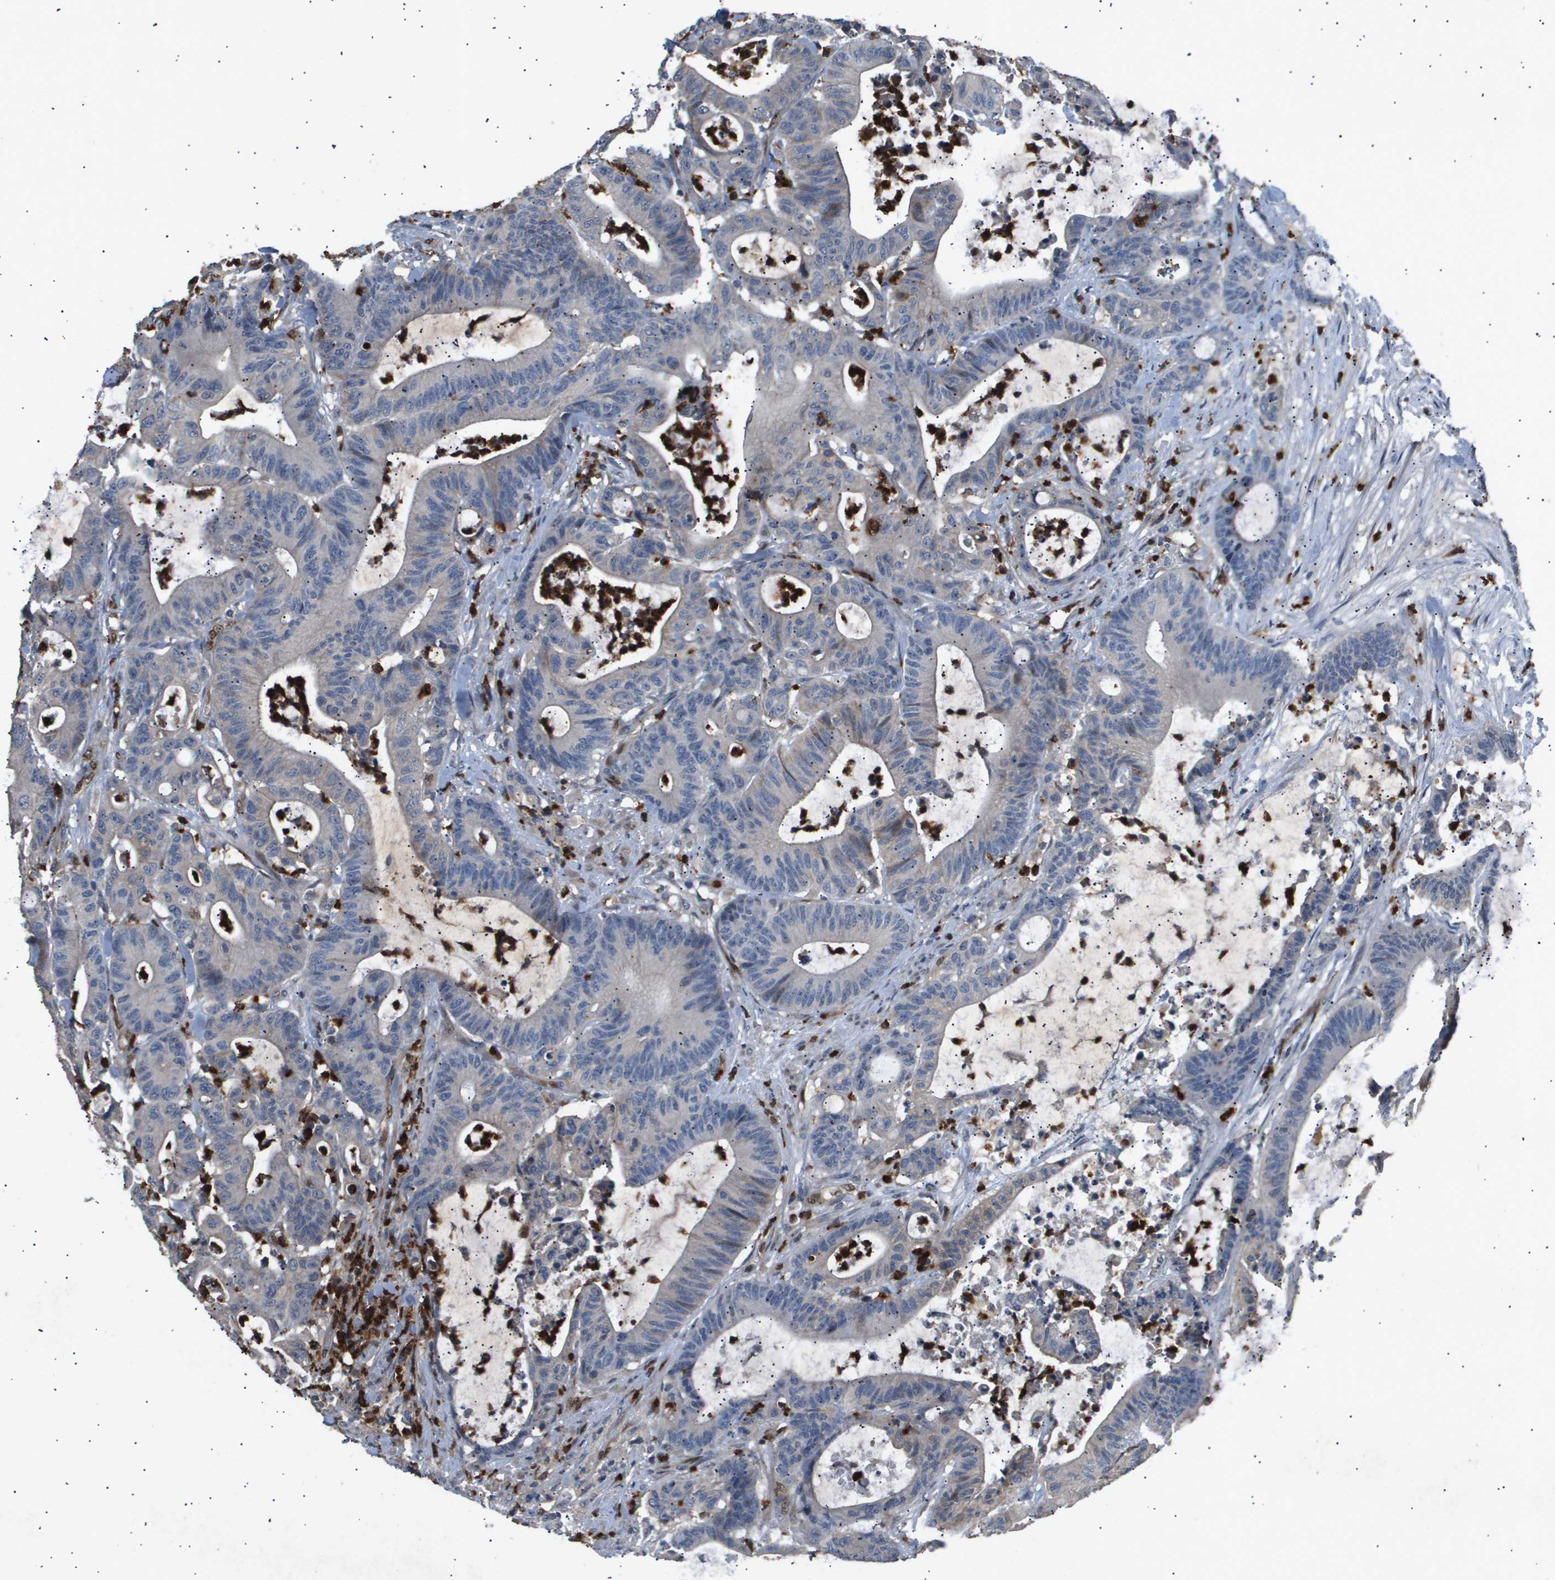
{"staining": {"intensity": "negative", "quantity": "none", "location": "none"}, "tissue": "colorectal cancer", "cell_type": "Tumor cells", "image_type": "cancer", "snomed": [{"axis": "morphology", "description": "Adenocarcinoma, NOS"}, {"axis": "topography", "description": "Colon"}], "caption": "Tumor cells show no significant protein staining in colorectal cancer.", "gene": "ERG", "patient": {"sex": "female", "age": 84}}